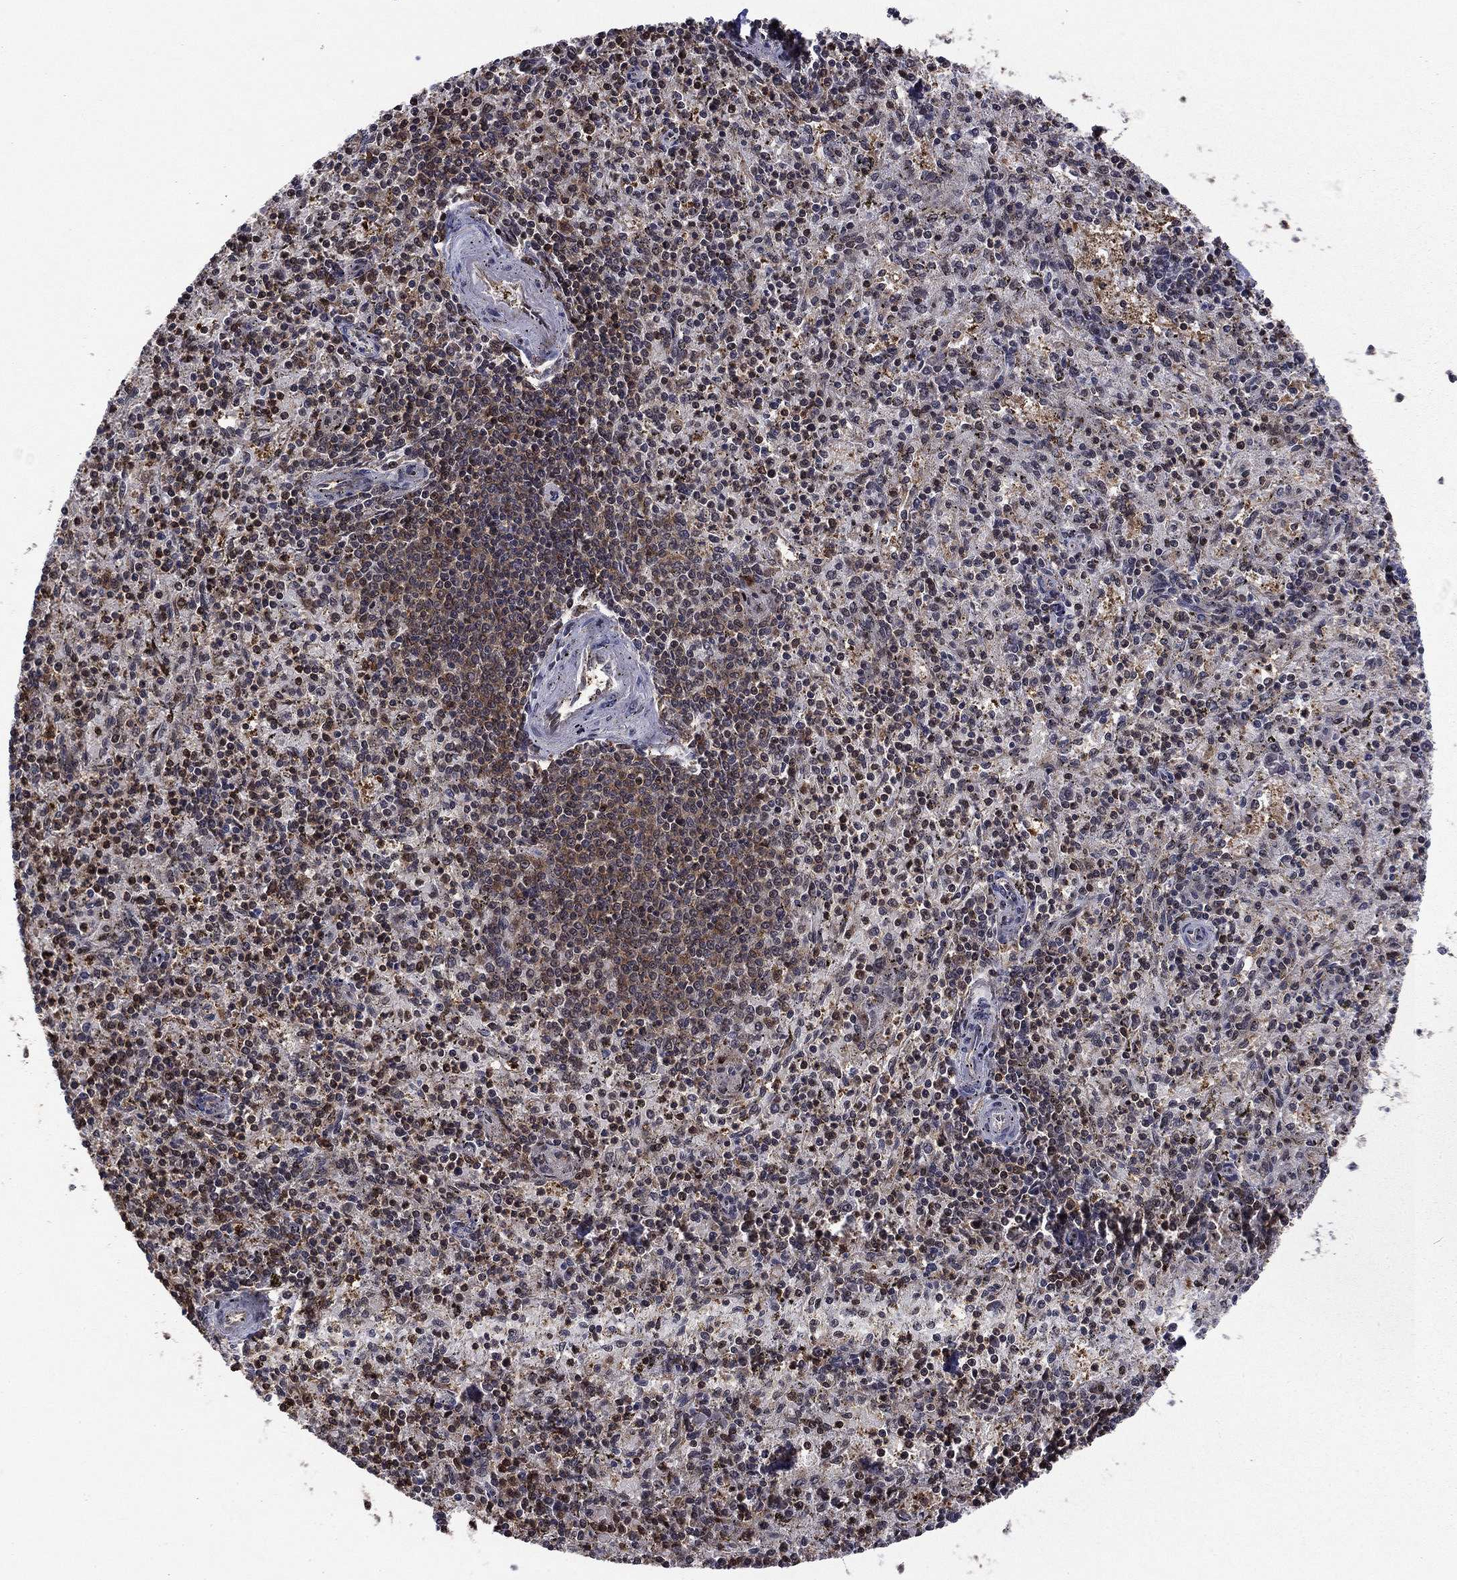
{"staining": {"intensity": "moderate", "quantity": "<25%", "location": "nuclear"}, "tissue": "spleen", "cell_type": "Cells in red pulp", "image_type": "normal", "snomed": [{"axis": "morphology", "description": "Normal tissue, NOS"}, {"axis": "topography", "description": "Spleen"}], "caption": "Immunohistochemistry photomicrograph of benign spleen: human spleen stained using immunohistochemistry (IHC) displays low levels of moderate protein expression localized specifically in the nuclear of cells in red pulp, appearing as a nuclear brown color.", "gene": "PSMD2", "patient": {"sex": "female", "age": 37}}